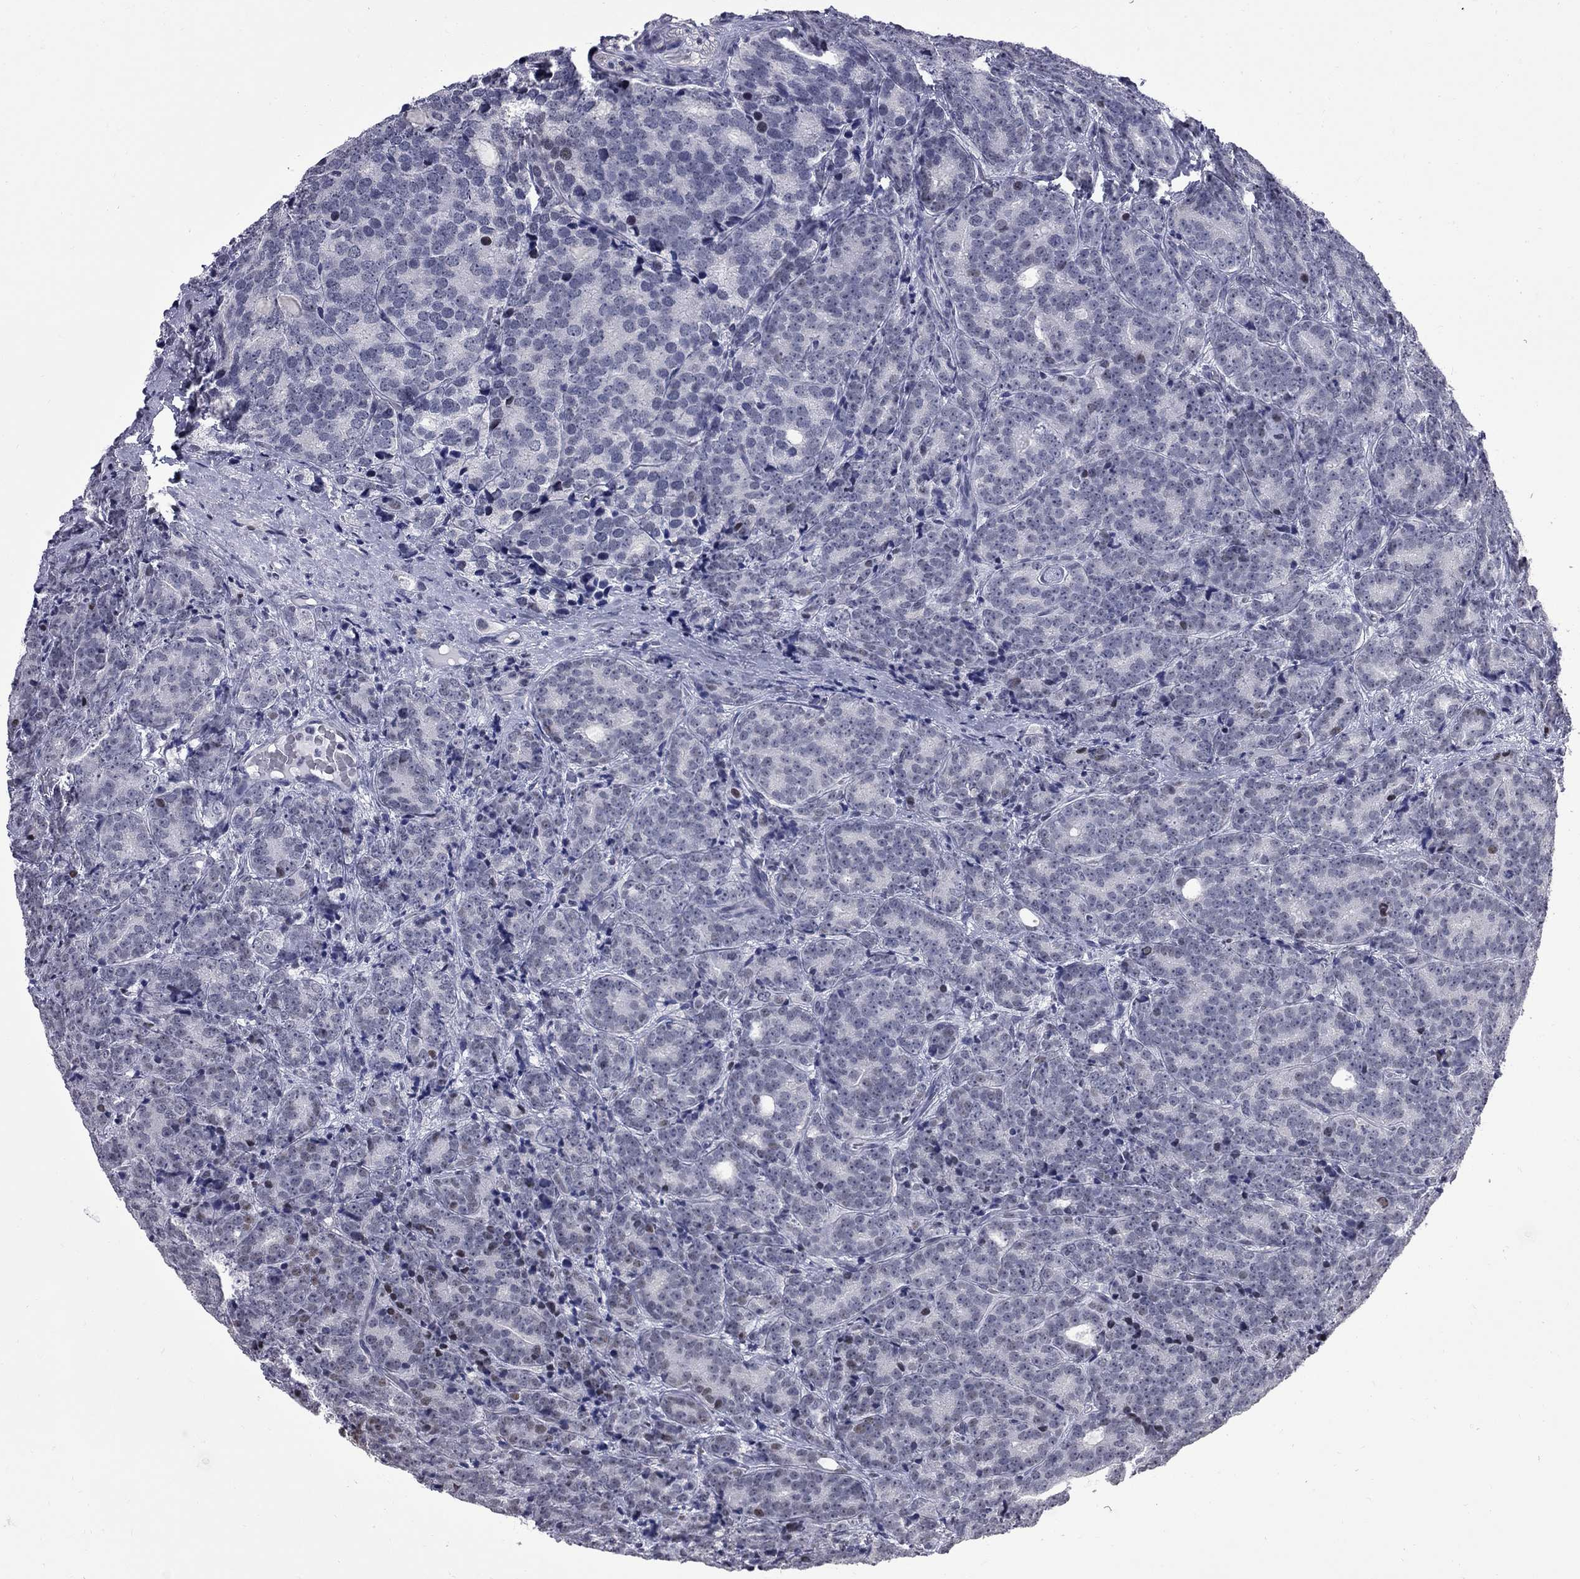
{"staining": {"intensity": "weak", "quantity": "<25%", "location": "nuclear"}, "tissue": "prostate cancer", "cell_type": "Tumor cells", "image_type": "cancer", "snomed": [{"axis": "morphology", "description": "Adenocarcinoma, NOS"}, {"axis": "topography", "description": "Prostate"}], "caption": "Prostate cancer (adenocarcinoma) stained for a protein using immunohistochemistry demonstrates no staining tumor cells.", "gene": "ZNF154", "patient": {"sex": "male", "age": 71}}